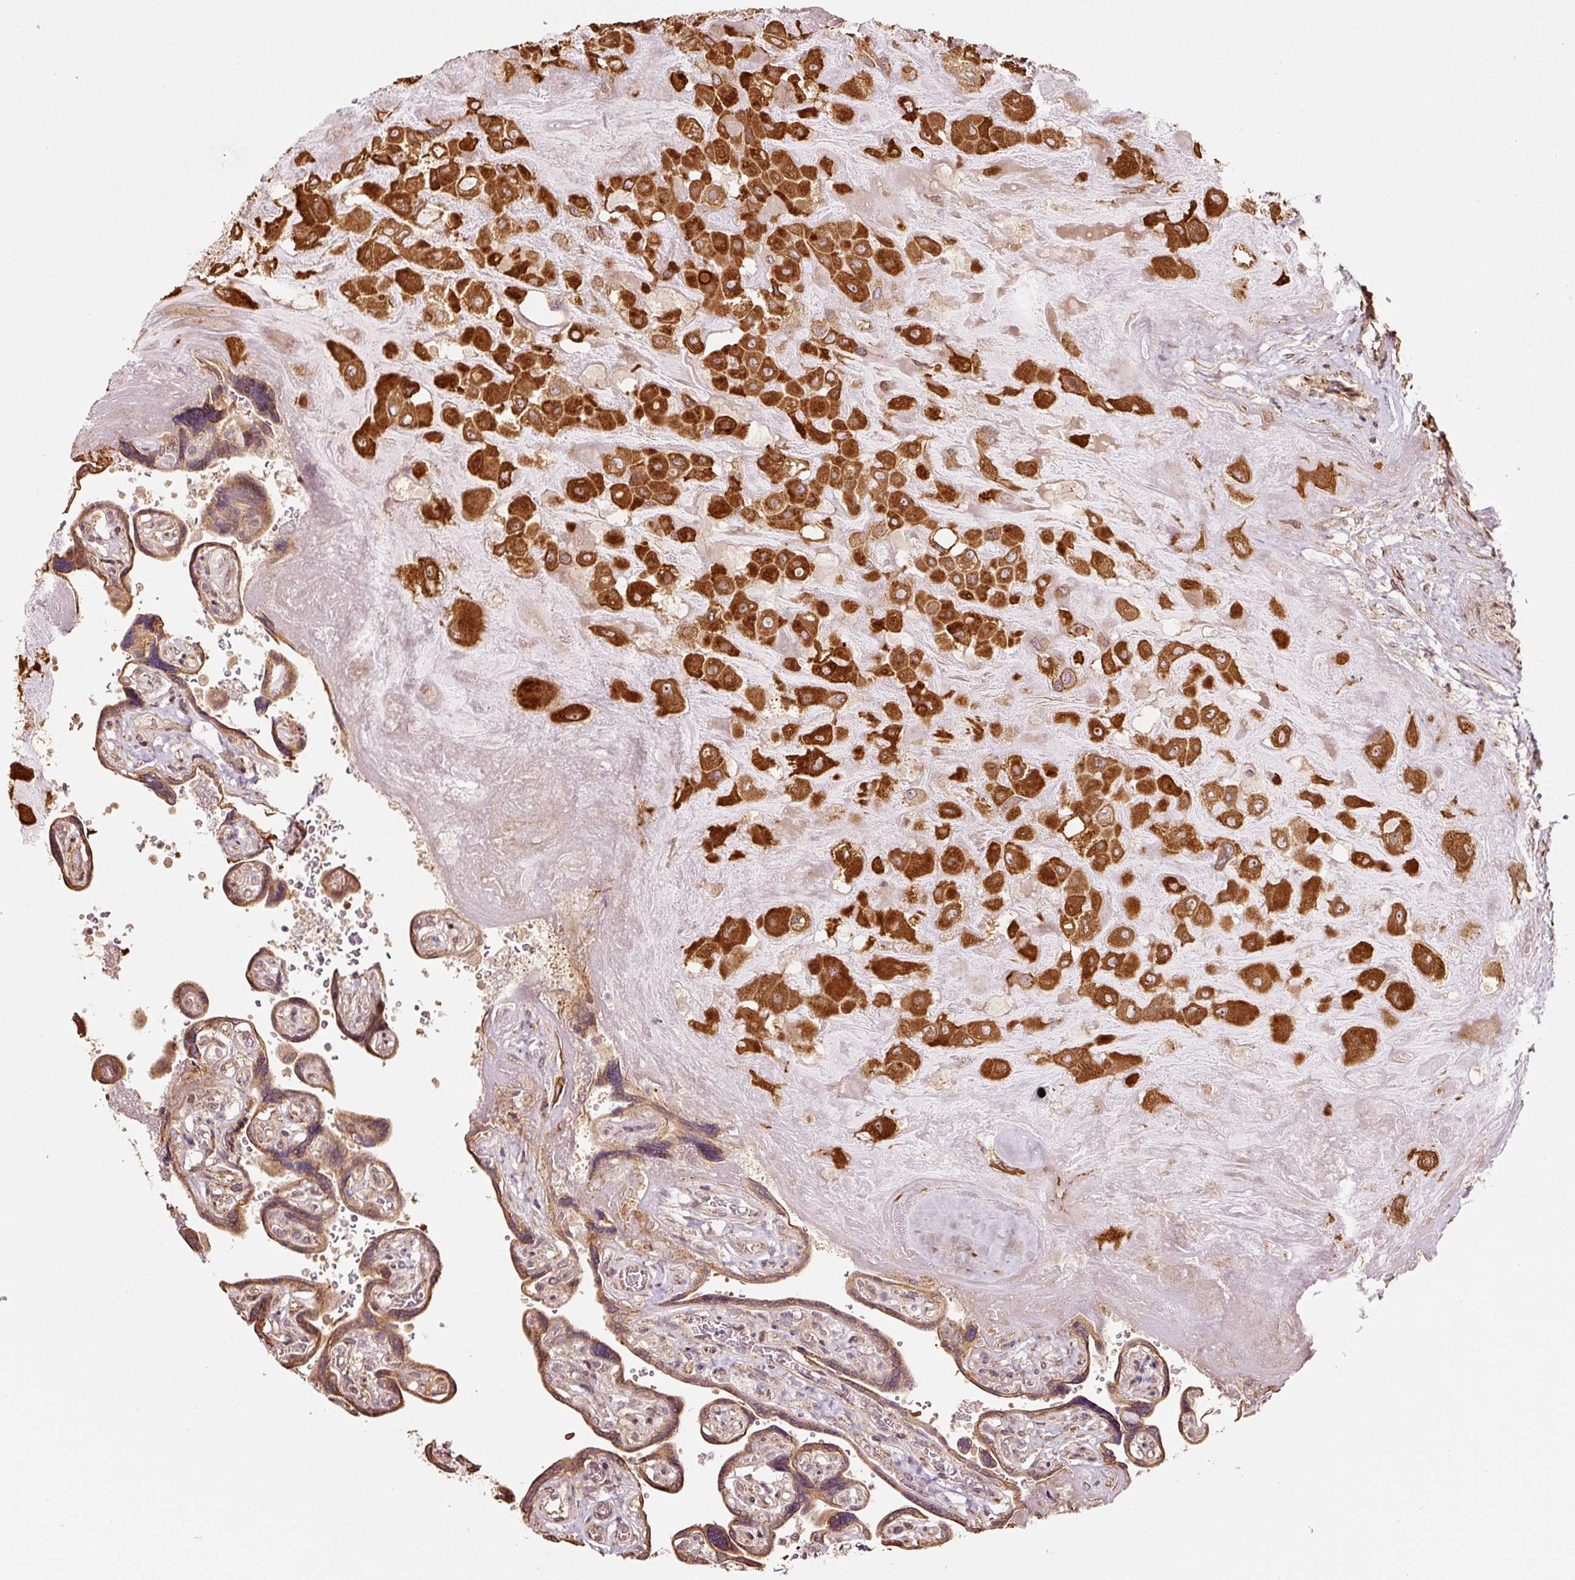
{"staining": {"intensity": "strong", "quantity": "25%-75%", "location": "cytoplasmic/membranous"}, "tissue": "placenta", "cell_type": "Trophoblastic cells", "image_type": "normal", "snomed": [{"axis": "morphology", "description": "Normal tissue, NOS"}, {"axis": "topography", "description": "Placenta"}], "caption": "Immunohistochemical staining of benign placenta exhibits high levels of strong cytoplasmic/membranous staining in about 25%-75% of trophoblastic cells.", "gene": "ETF1", "patient": {"sex": "female", "age": 32}}